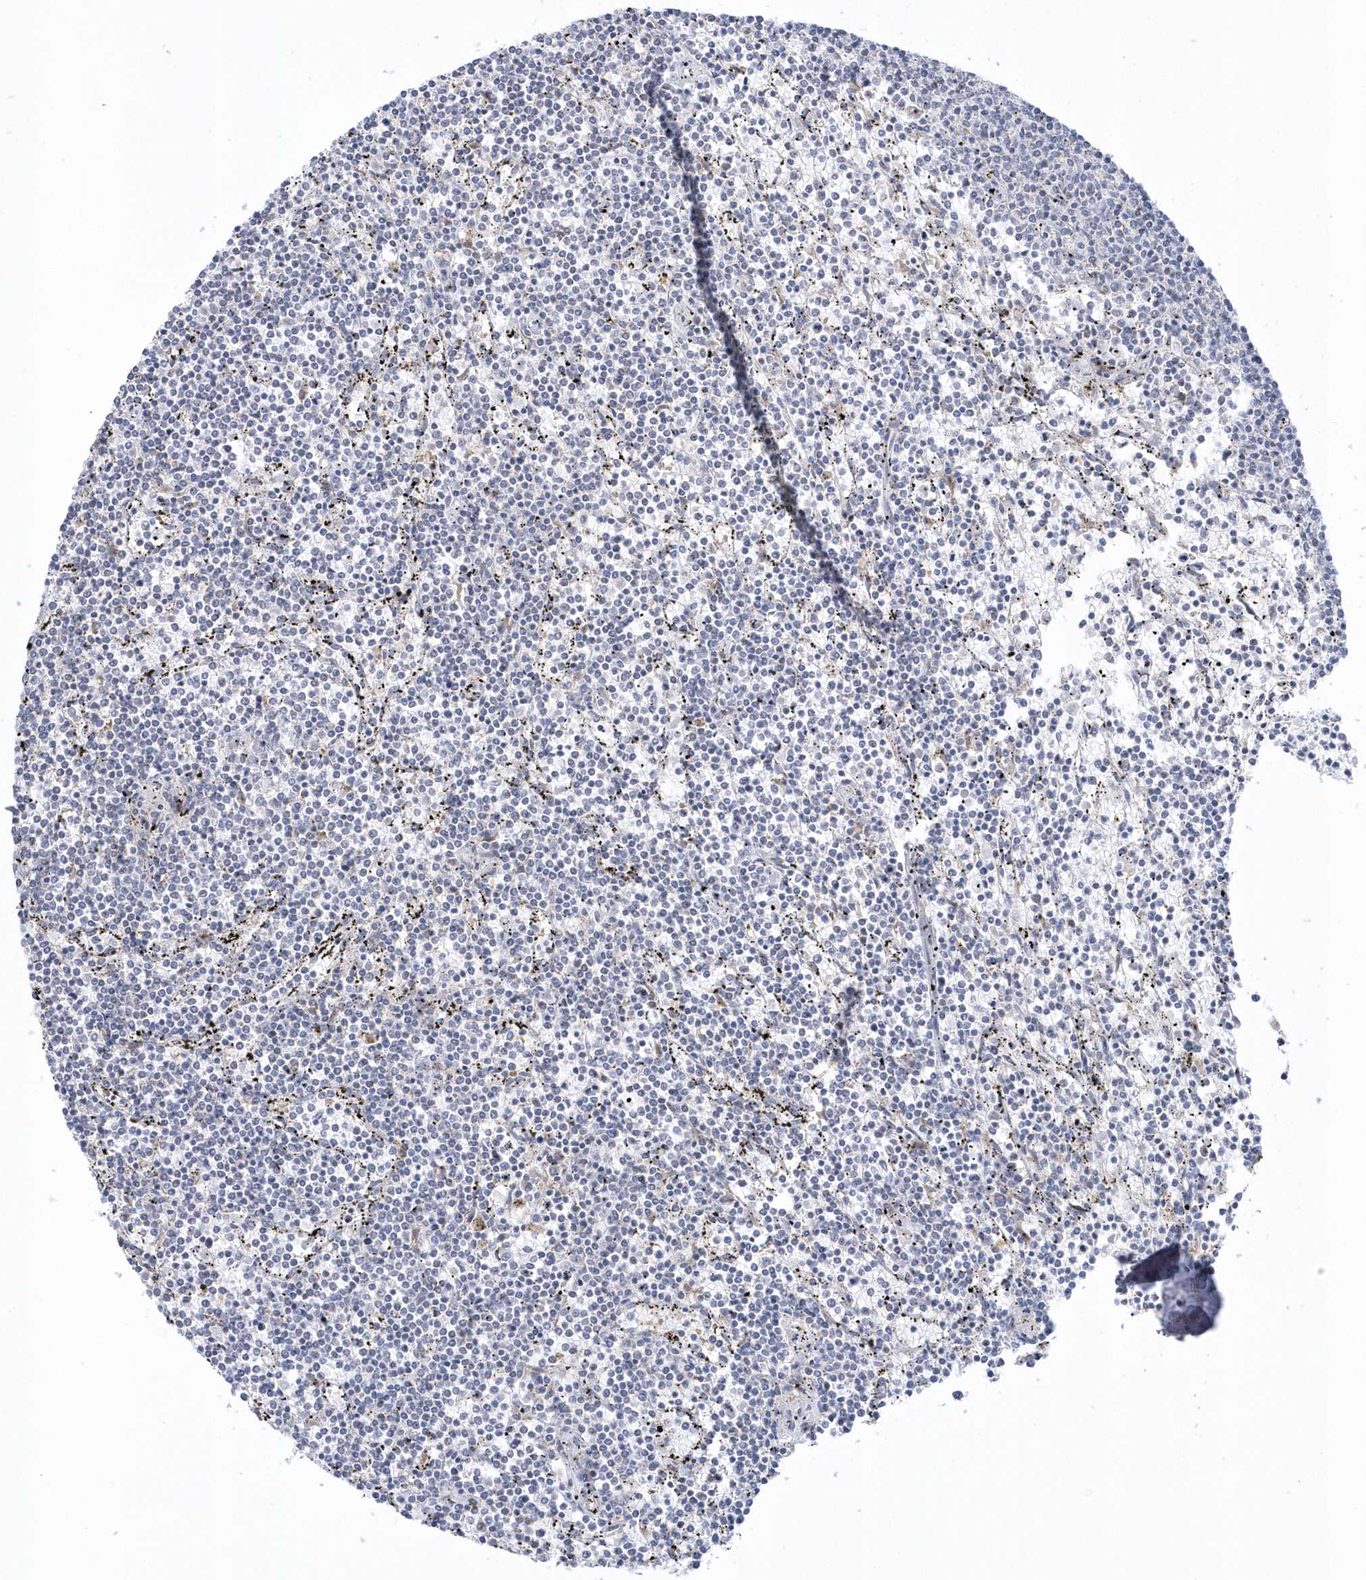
{"staining": {"intensity": "negative", "quantity": "none", "location": "none"}, "tissue": "lymphoma", "cell_type": "Tumor cells", "image_type": "cancer", "snomed": [{"axis": "morphology", "description": "Malignant lymphoma, non-Hodgkin's type, Low grade"}, {"axis": "topography", "description": "Spleen"}], "caption": "Immunohistochemical staining of human malignant lymphoma, non-Hodgkin's type (low-grade) reveals no significant staining in tumor cells.", "gene": "PCBD1", "patient": {"sex": "female", "age": 50}}